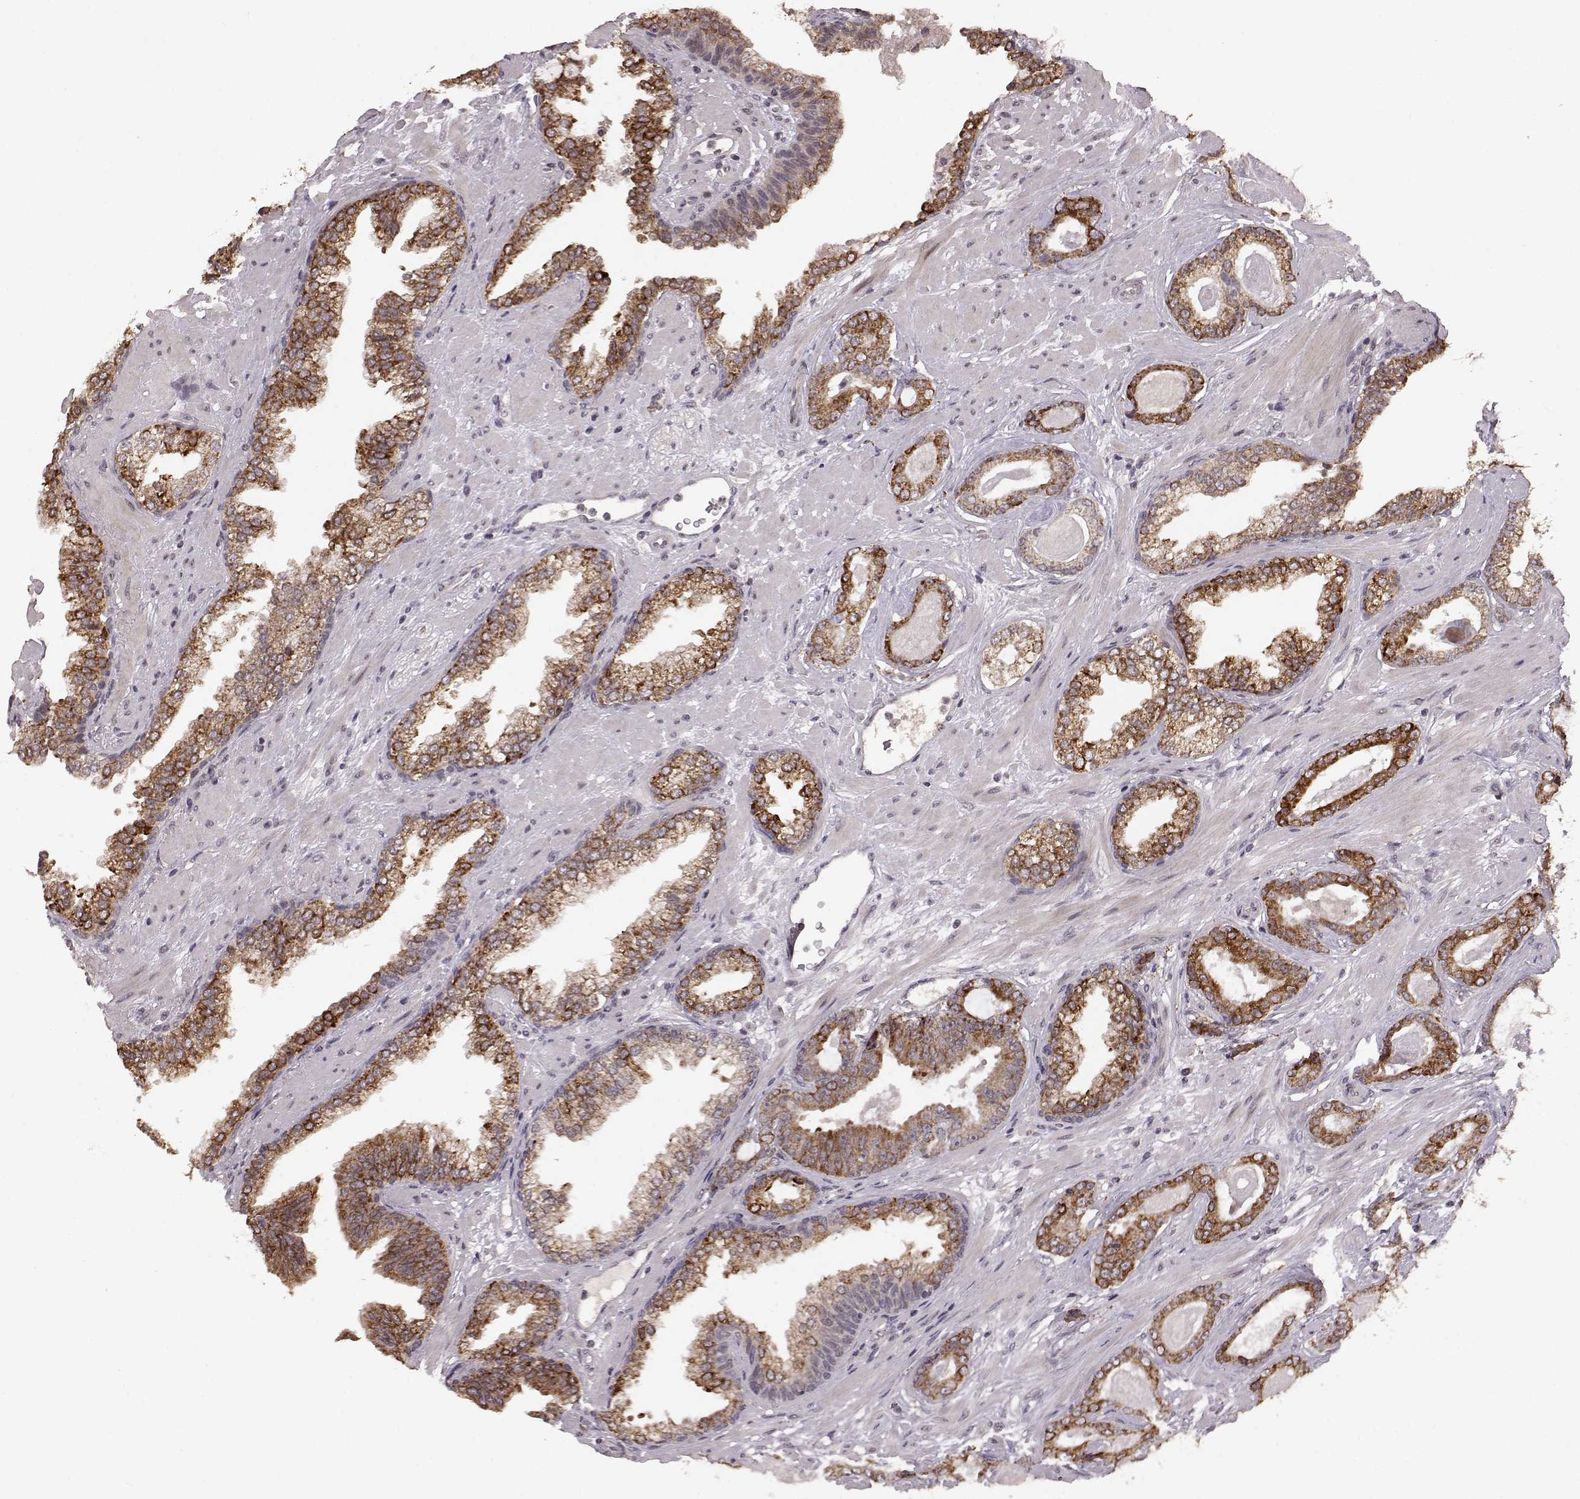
{"staining": {"intensity": "moderate", "quantity": ">75%", "location": "cytoplasmic/membranous"}, "tissue": "prostate cancer", "cell_type": "Tumor cells", "image_type": "cancer", "snomed": [{"axis": "morphology", "description": "Adenocarcinoma, Low grade"}, {"axis": "topography", "description": "Prostate"}], "caption": "A medium amount of moderate cytoplasmic/membranous expression is identified in about >75% of tumor cells in low-grade adenocarcinoma (prostate) tissue.", "gene": "ELOVL5", "patient": {"sex": "male", "age": 61}}